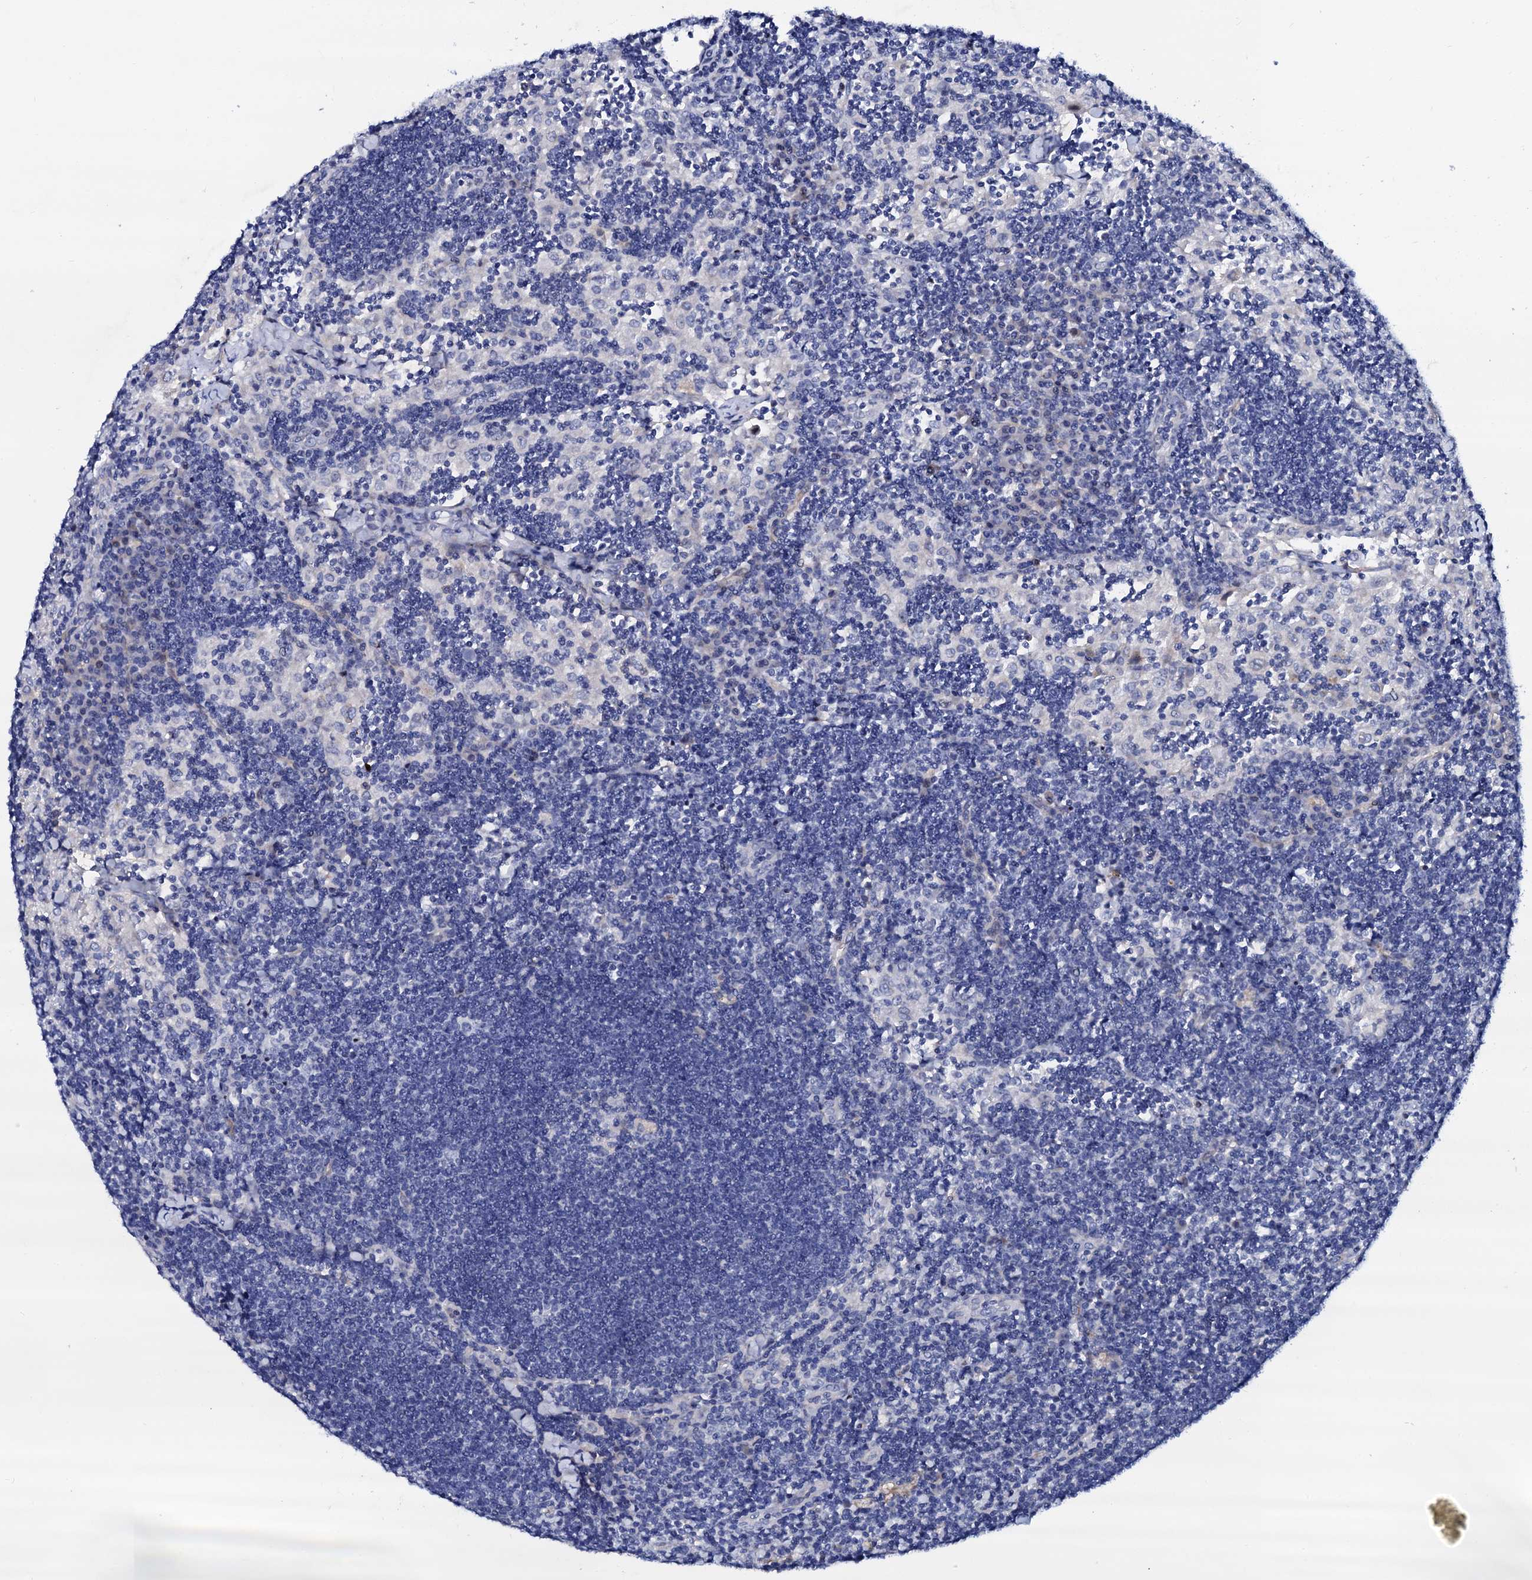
{"staining": {"intensity": "negative", "quantity": "none", "location": "none"}, "tissue": "lymph node", "cell_type": "Germinal center cells", "image_type": "normal", "snomed": [{"axis": "morphology", "description": "Normal tissue, NOS"}, {"axis": "topography", "description": "Lymph node"}], "caption": "Immunohistochemistry (IHC) of normal lymph node displays no positivity in germinal center cells.", "gene": "TRDN", "patient": {"sex": "male", "age": 24}}